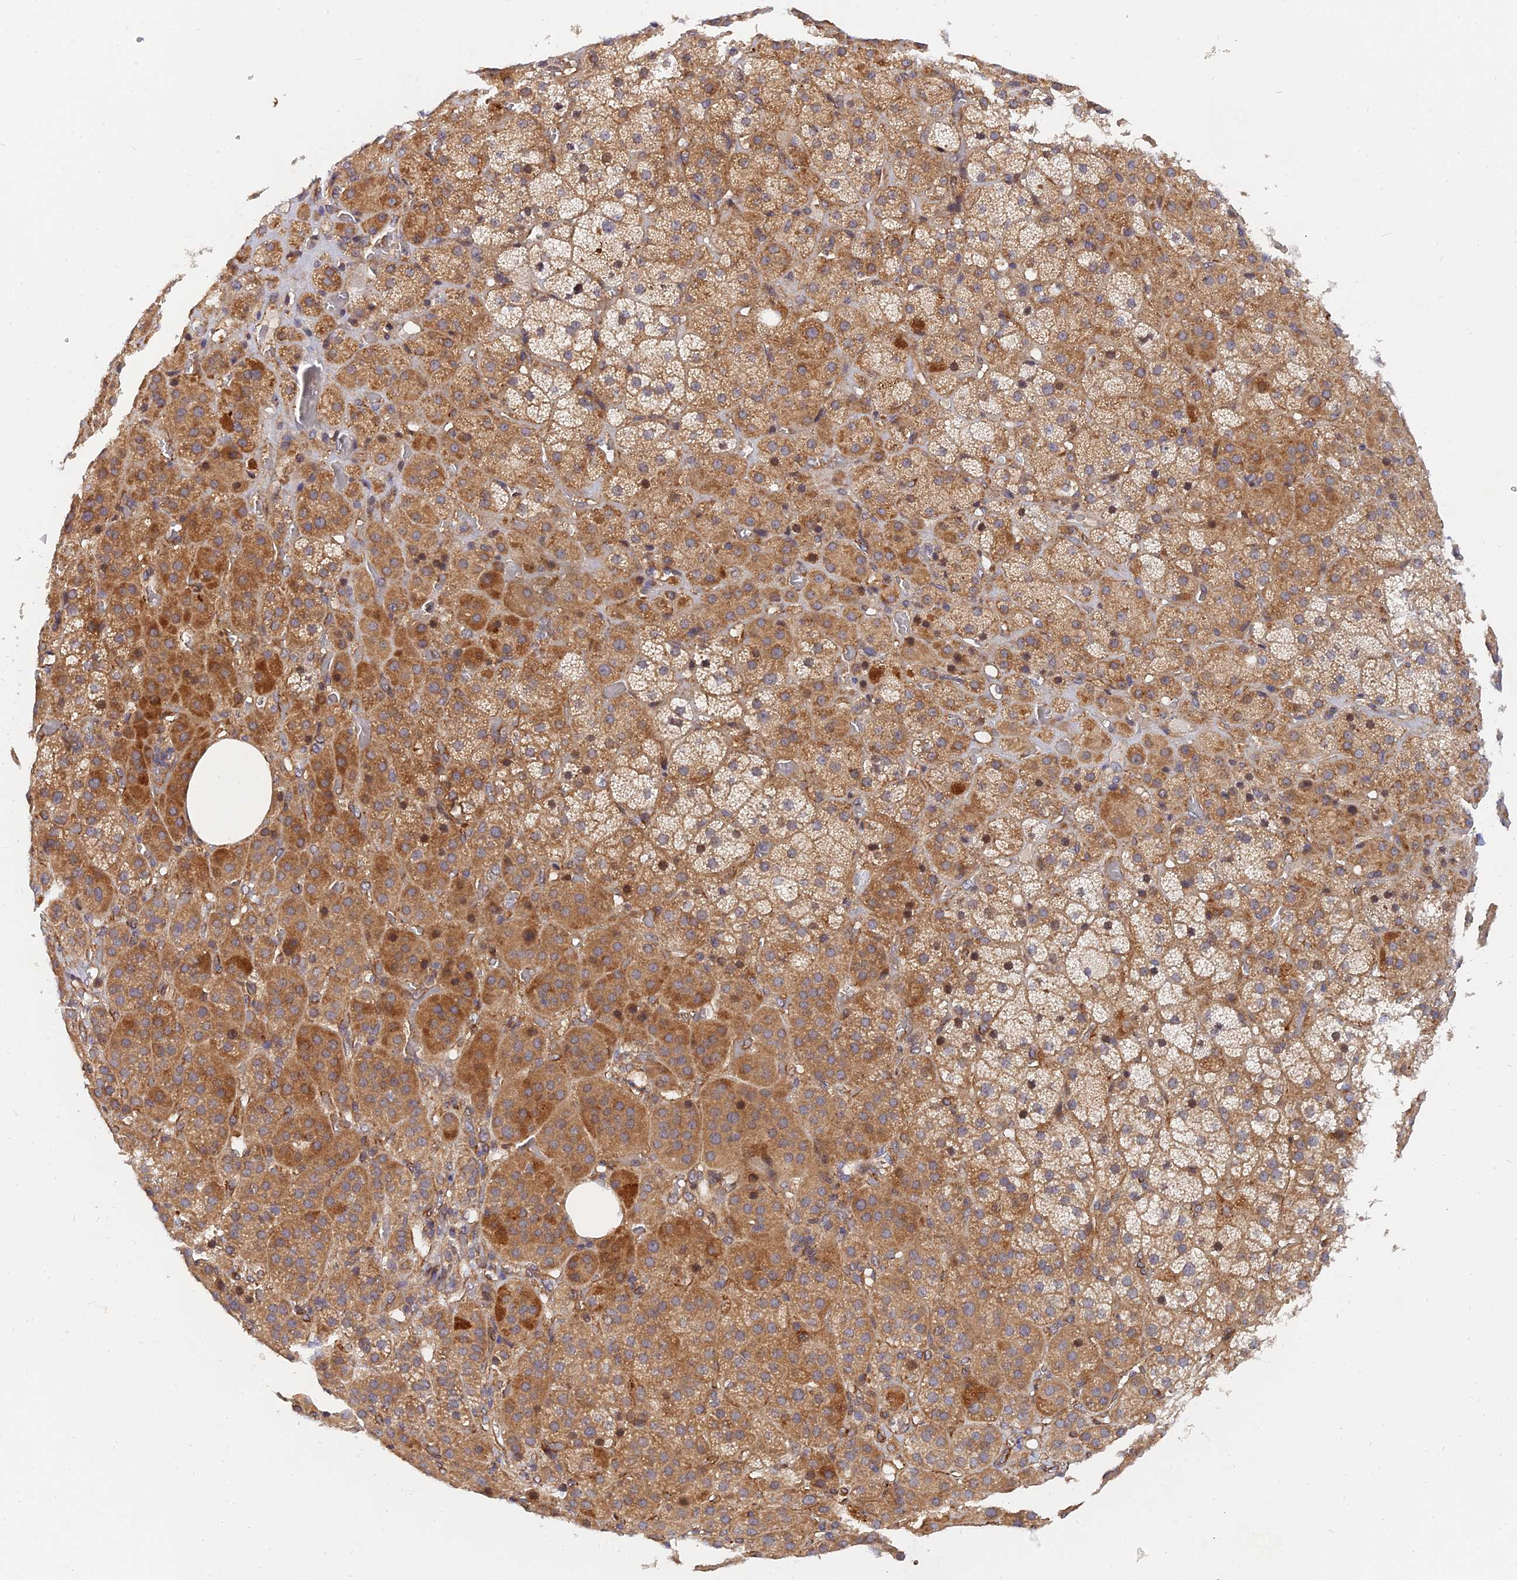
{"staining": {"intensity": "moderate", "quantity": ">75%", "location": "cytoplasmic/membranous,nuclear"}, "tissue": "adrenal gland", "cell_type": "Glandular cells", "image_type": "normal", "snomed": [{"axis": "morphology", "description": "Normal tissue, NOS"}, {"axis": "topography", "description": "Adrenal gland"}], "caption": "Immunohistochemical staining of unremarkable adrenal gland shows moderate cytoplasmic/membranous,nuclear protein expression in about >75% of glandular cells.", "gene": "WDR41", "patient": {"sex": "male", "age": 57}}